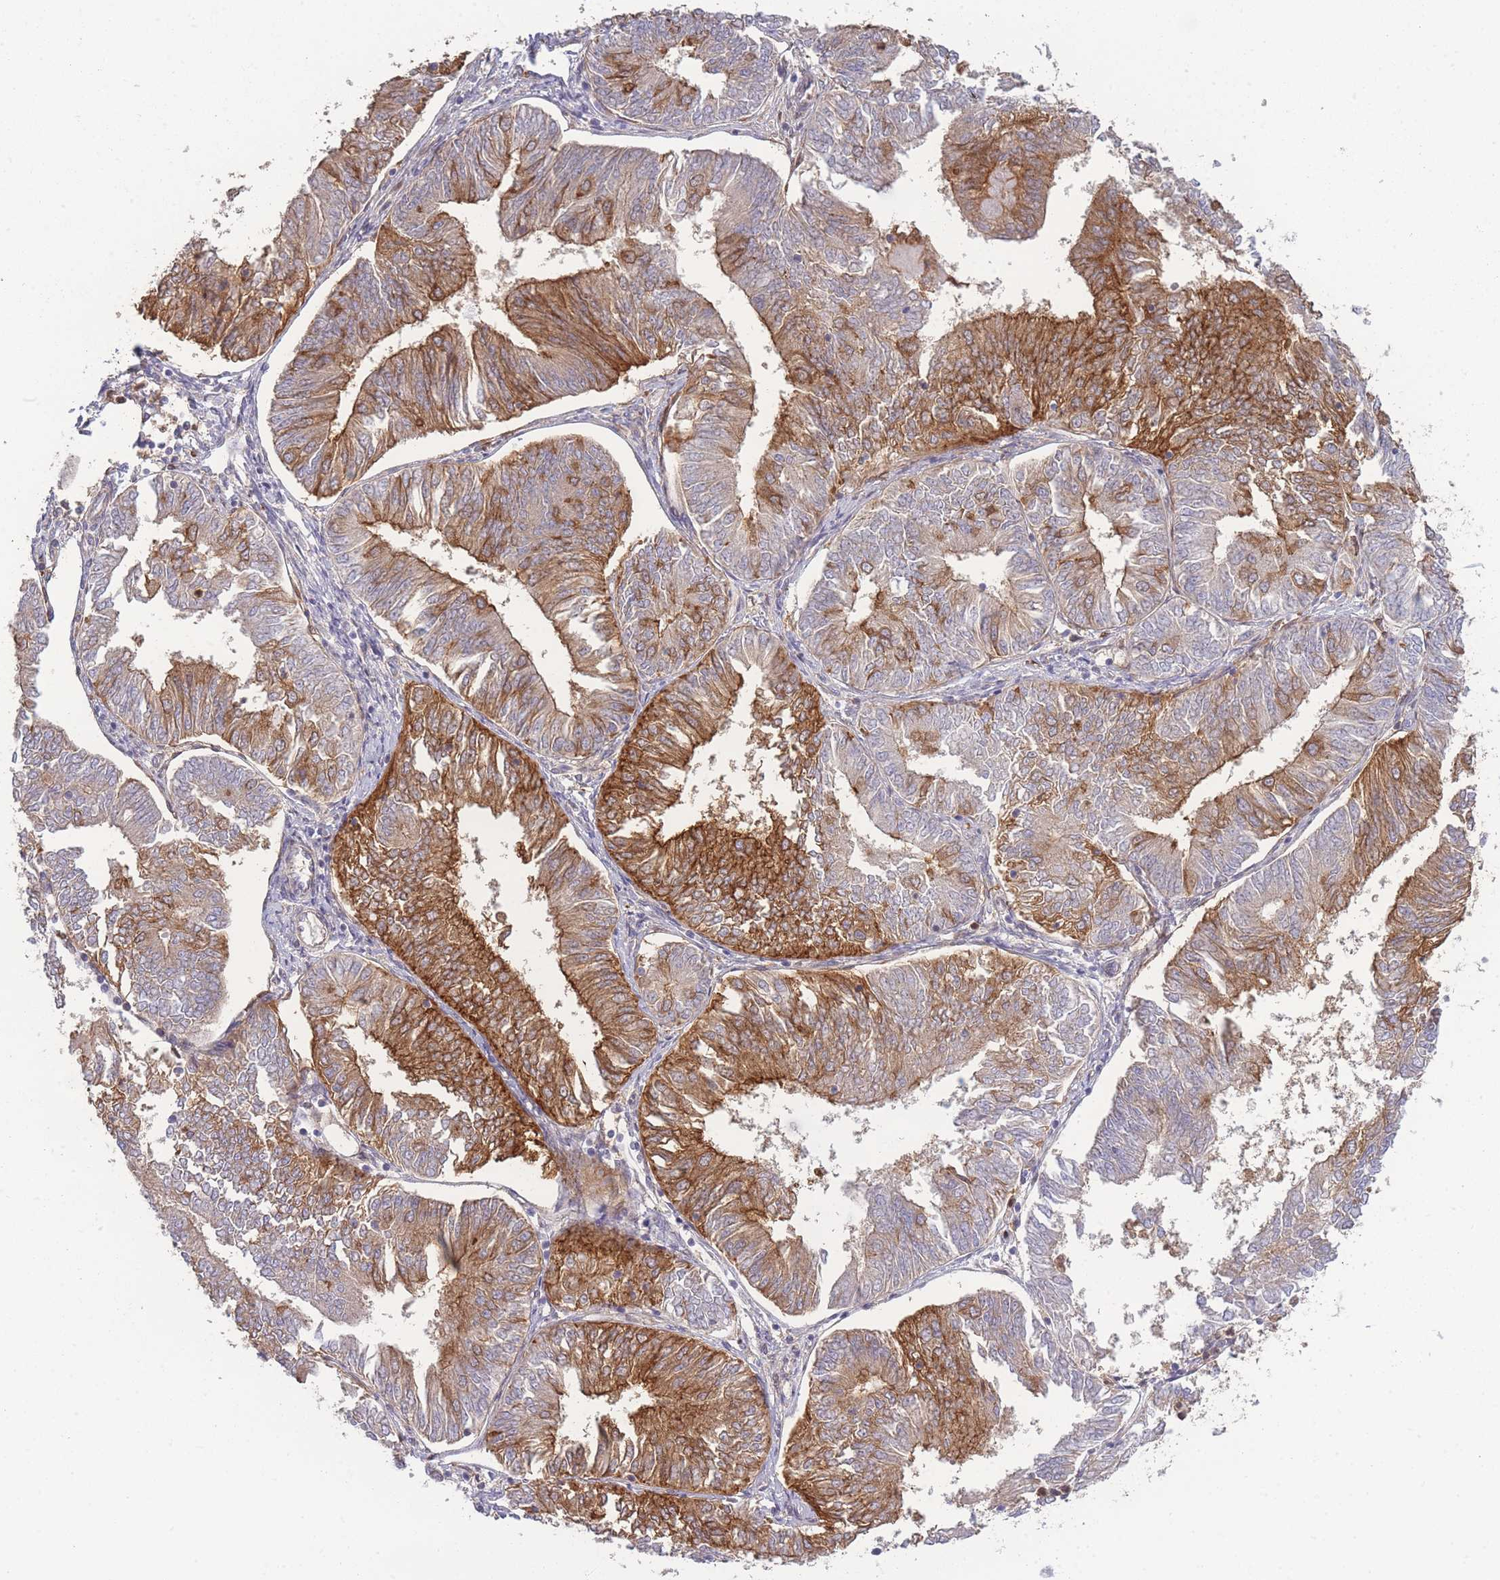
{"staining": {"intensity": "strong", "quantity": "25%-75%", "location": "cytoplasmic/membranous"}, "tissue": "endometrial cancer", "cell_type": "Tumor cells", "image_type": "cancer", "snomed": [{"axis": "morphology", "description": "Adenocarcinoma, NOS"}, {"axis": "topography", "description": "Endometrium"}], "caption": "Tumor cells reveal high levels of strong cytoplasmic/membranous expression in about 25%-75% of cells in human endometrial adenocarcinoma.", "gene": "STEAP3", "patient": {"sex": "female", "age": 58}}